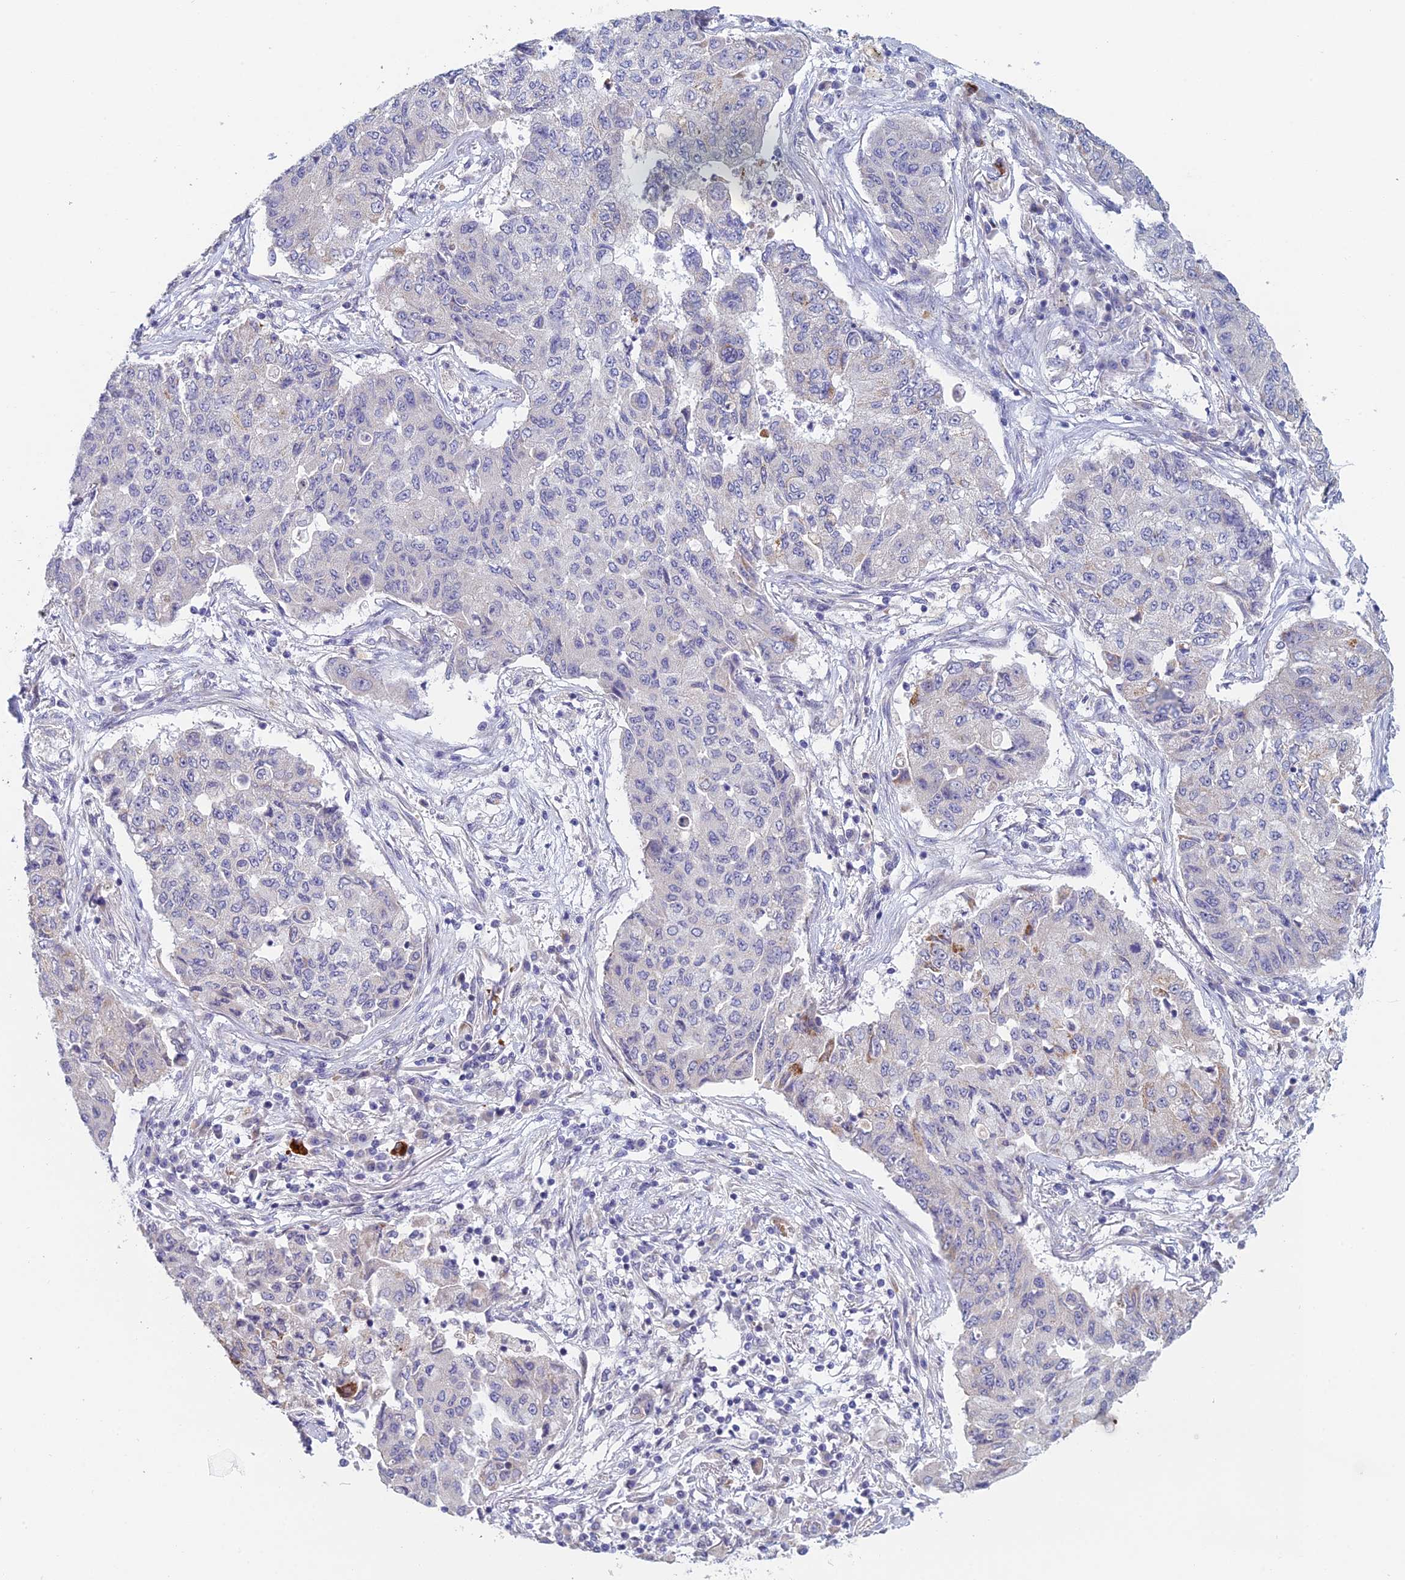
{"staining": {"intensity": "negative", "quantity": "none", "location": "none"}, "tissue": "lung cancer", "cell_type": "Tumor cells", "image_type": "cancer", "snomed": [{"axis": "morphology", "description": "Squamous cell carcinoma, NOS"}, {"axis": "topography", "description": "Lung"}], "caption": "High magnification brightfield microscopy of squamous cell carcinoma (lung) stained with DAB (3,3'-diaminobenzidine) (brown) and counterstained with hematoxylin (blue): tumor cells show no significant expression.", "gene": "GIPC1", "patient": {"sex": "male", "age": 74}}